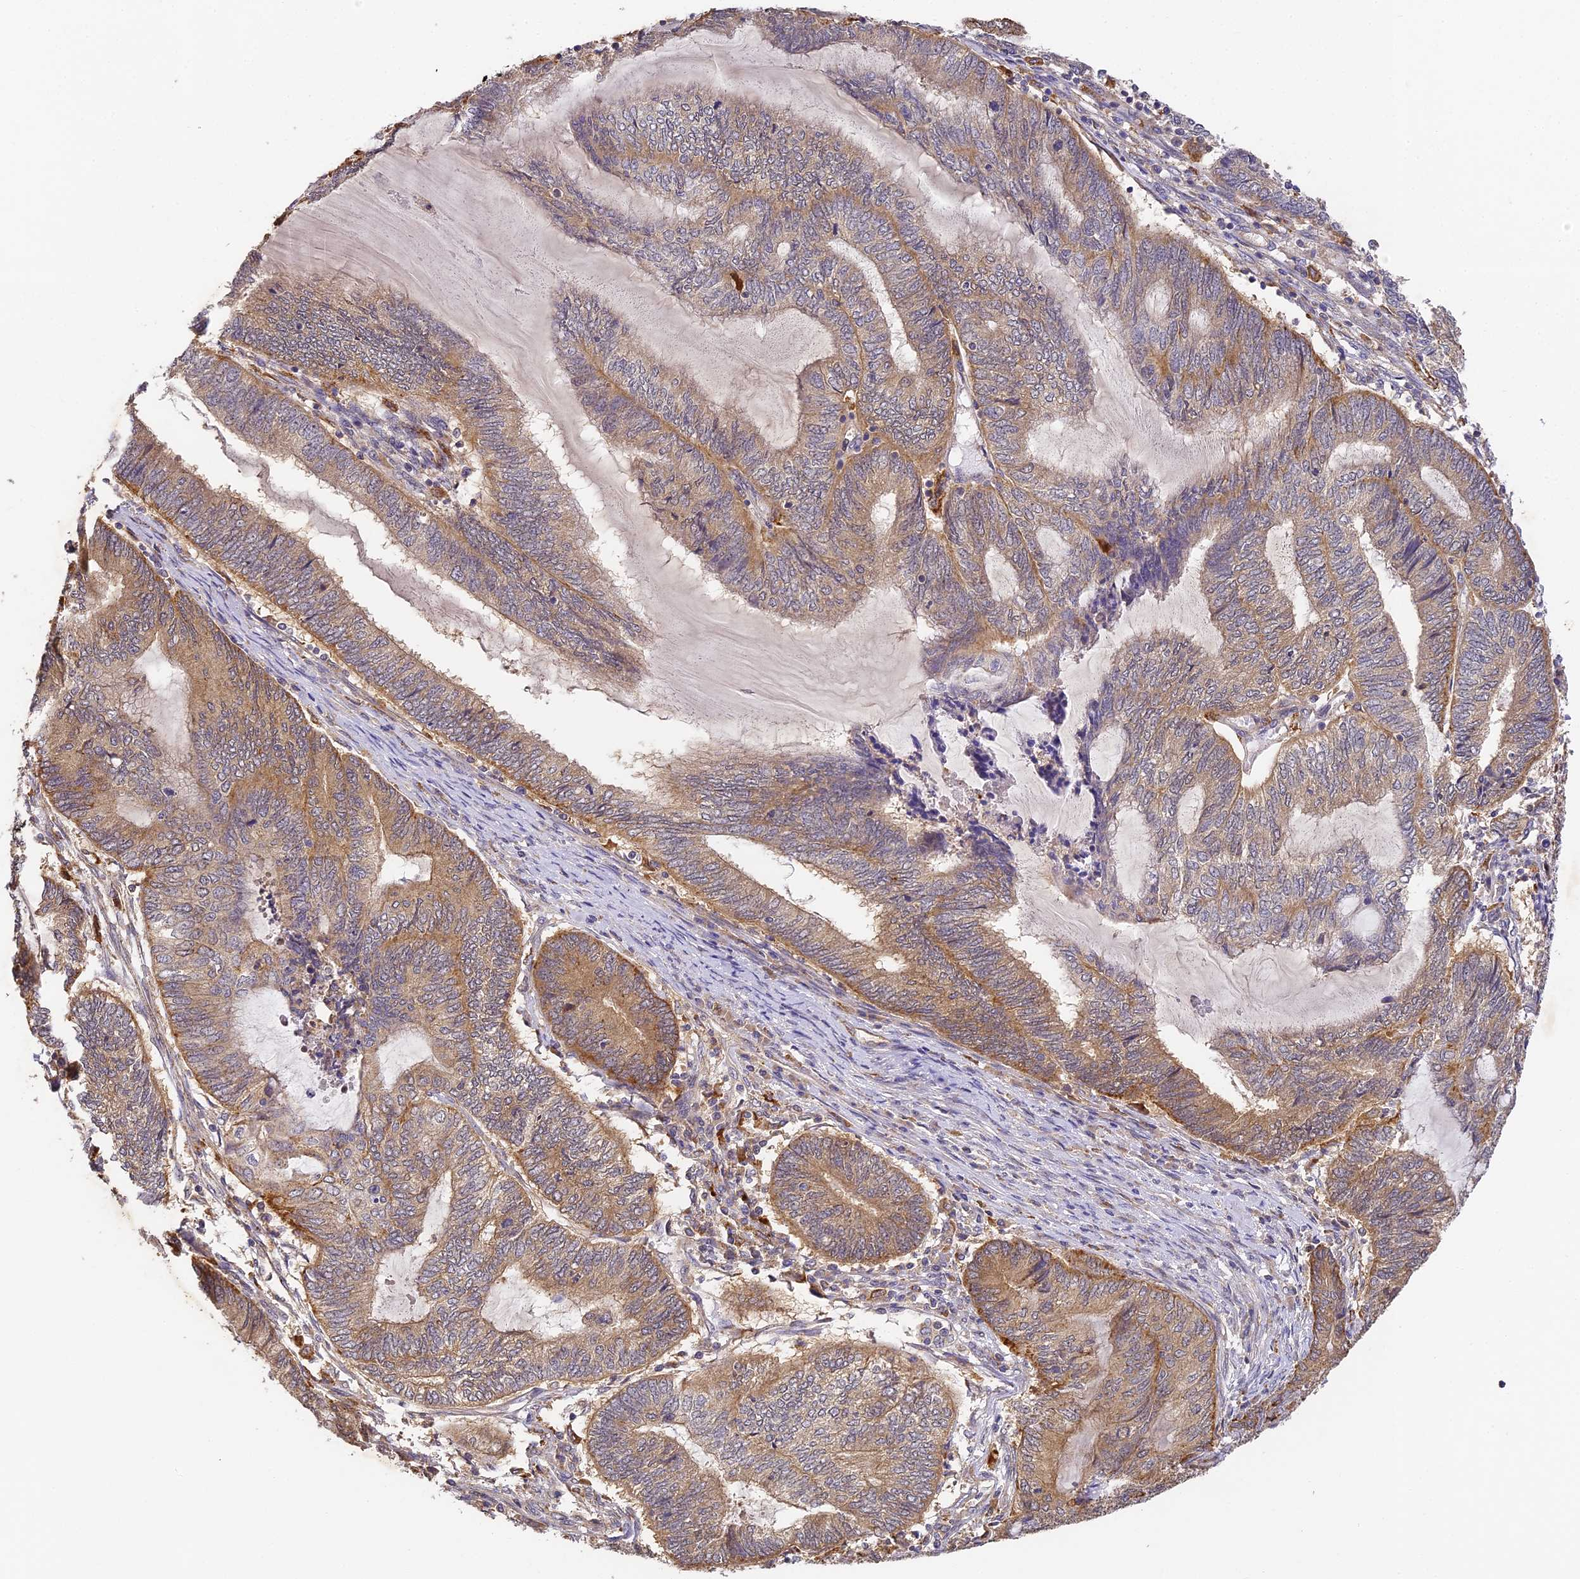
{"staining": {"intensity": "moderate", "quantity": ">75%", "location": "cytoplasmic/membranous"}, "tissue": "endometrial cancer", "cell_type": "Tumor cells", "image_type": "cancer", "snomed": [{"axis": "morphology", "description": "Adenocarcinoma, NOS"}, {"axis": "topography", "description": "Uterus"}, {"axis": "topography", "description": "Endometrium"}], "caption": "An image of human adenocarcinoma (endometrial) stained for a protein shows moderate cytoplasmic/membranous brown staining in tumor cells.", "gene": "YAE1", "patient": {"sex": "female", "age": 70}}